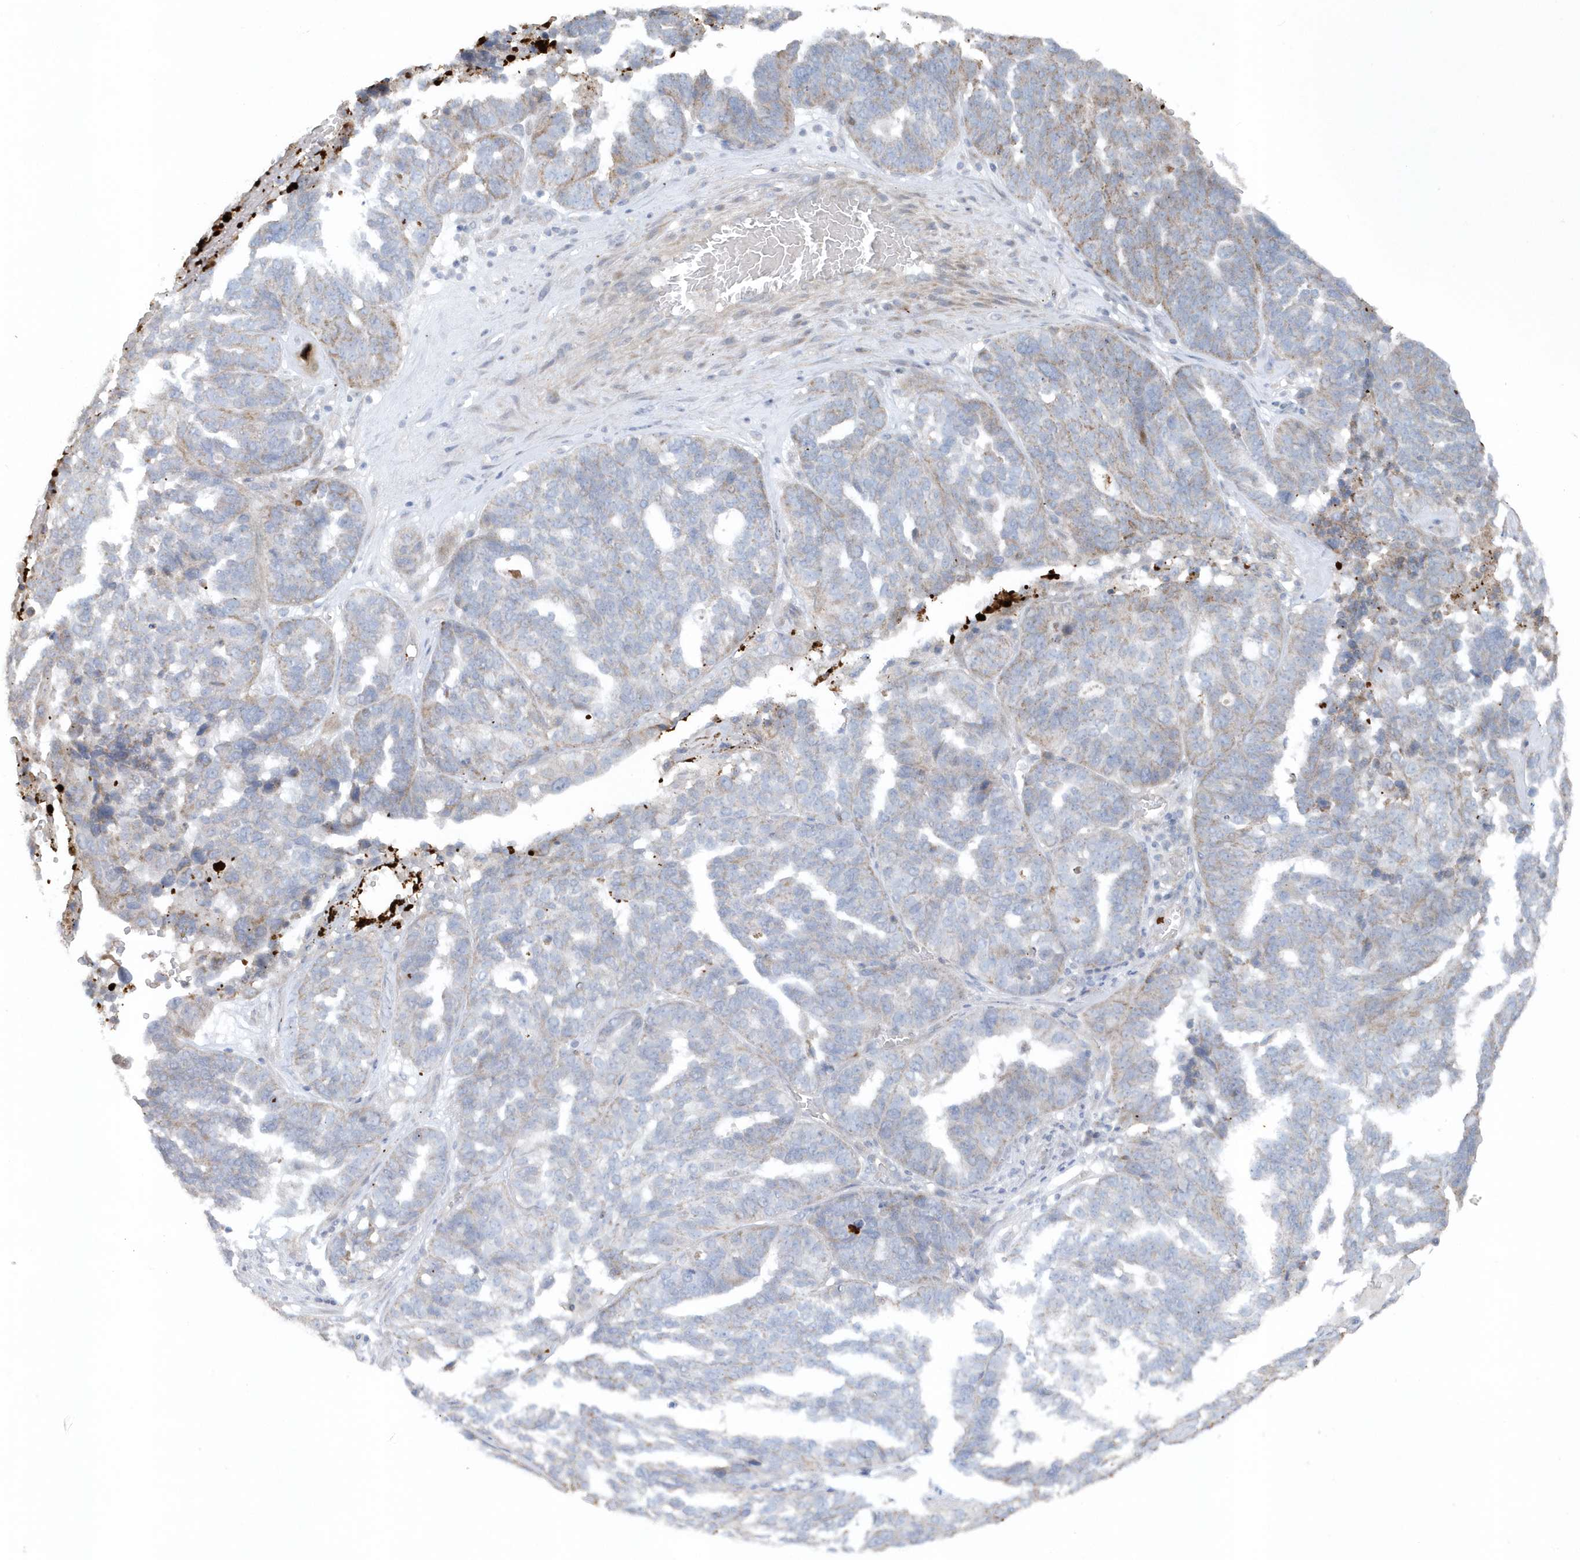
{"staining": {"intensity": "weak", "quantity": "<25%", "location": "cytoplasmic/membranous"}, "tissue": "ovarian cancer", "cell_type": "Tumor cells", "image_type": "cancer", "snomed": [{"axis": "morphology", "description": "Cystadenocarcinoma, serous, NOS"}, {"axis": "topography", "description": "Ovary"}], "caption": "Human ovarian cancer (serous cystadenocarcinoma) stained for a protein using immunohistochemistry exhibits no positivity in tumor cells.", "gene": "SLC38A2", "patient": {"sex": "female", "age": 59}}